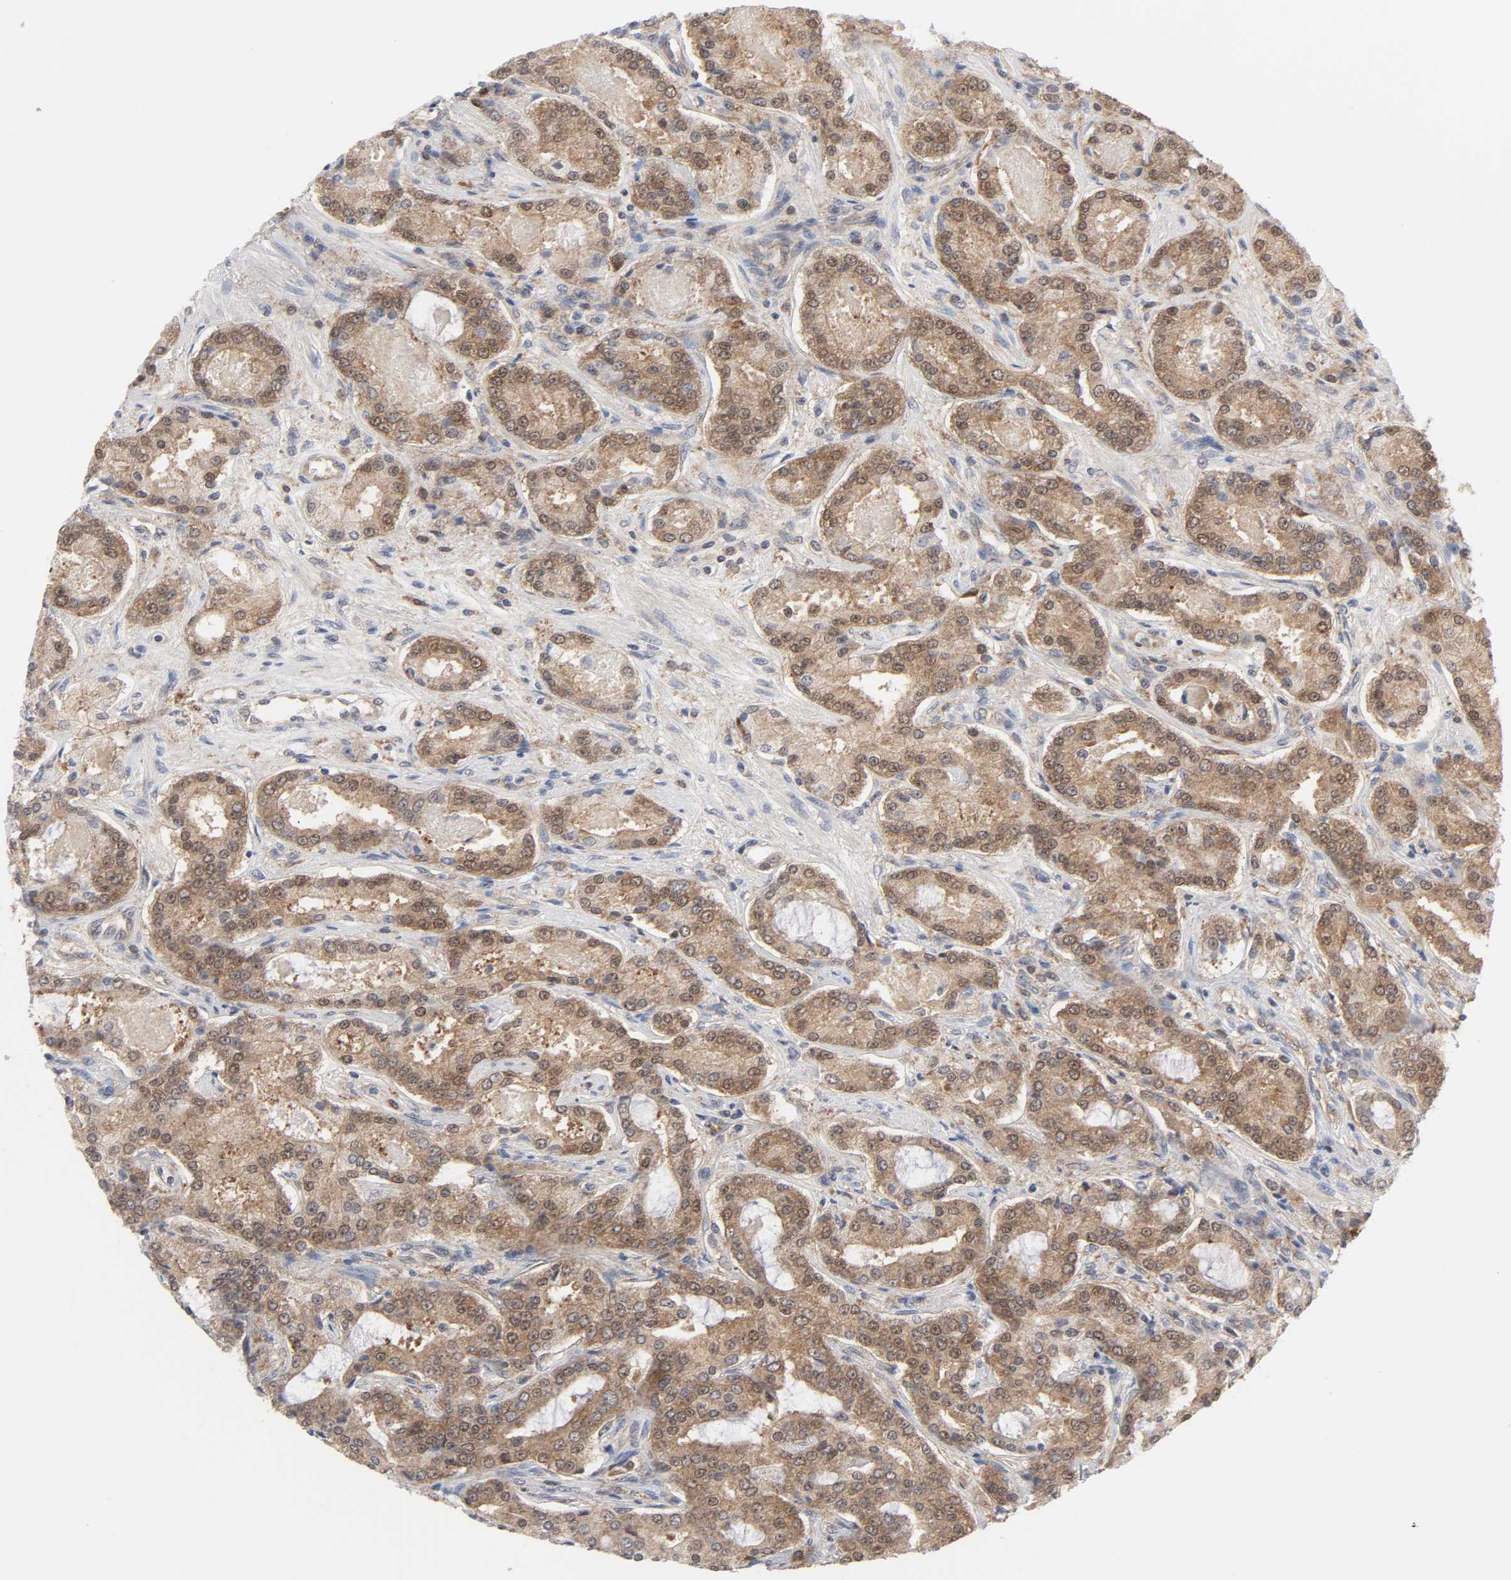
{"staining": {"intensity": "moderate", "quantity": ">75%", "location": "cytoplasmic/membranous,nuclear"}, "tissue": "prostate cancer", "cell_type": "Tumor cells", "image_type": "cancer", "snomed": [{"axis": "morphology", "description": "Adenocarcinoma, High grade"}, {"axis": "topography", "description": "Prostate"}], "caption": "Moderate cytoplasmic/membranous and nuclear staining is appreciated in approximately >75% of tumor cells in high-grade adenocarcinoma (prostate).", "gene": "PRDX1", "patient": {"sex": "male", "age": 72}}